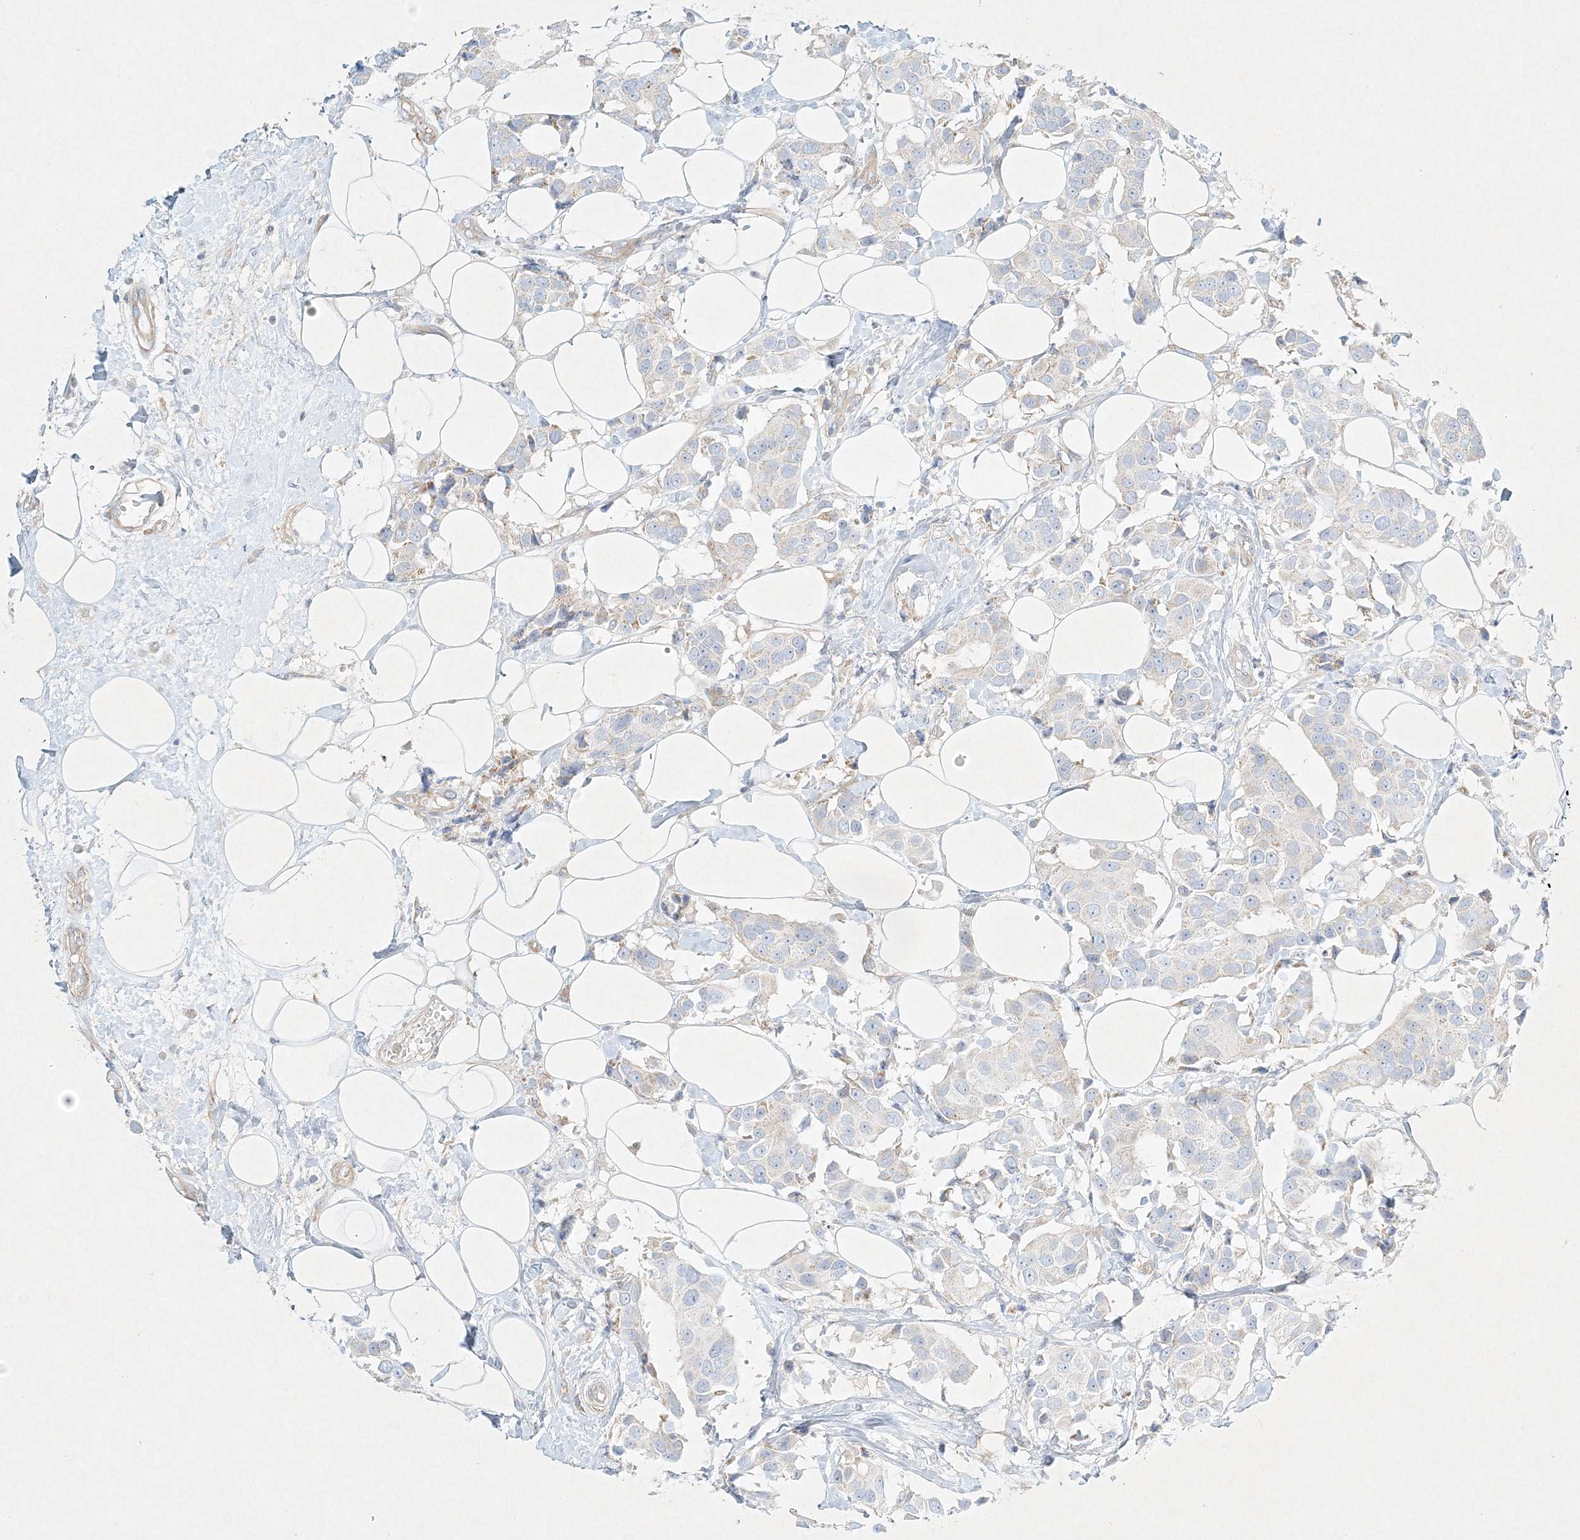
{"staining": {"intensity": "negative", "quantity": "none", "location": "none"}, "tissue": "breast cancer", "cell_type": "Tumor cells", "image_type": "cancer", "snomed": [{"axis": "morphology", "description": "Normal tissue, NOS"}, {"axis": "morphology", "description": "Duct carcinoma"}, {"axis": "topography", "description": "Breast"}], "caption": "This is an immunohistochemistry (IHC) micrograph of human breast invasive ductal carcinoma. There is no staining in tumor cells.", "gene": "STK11IP", "patient": {"sex": "female", "age": 39}}